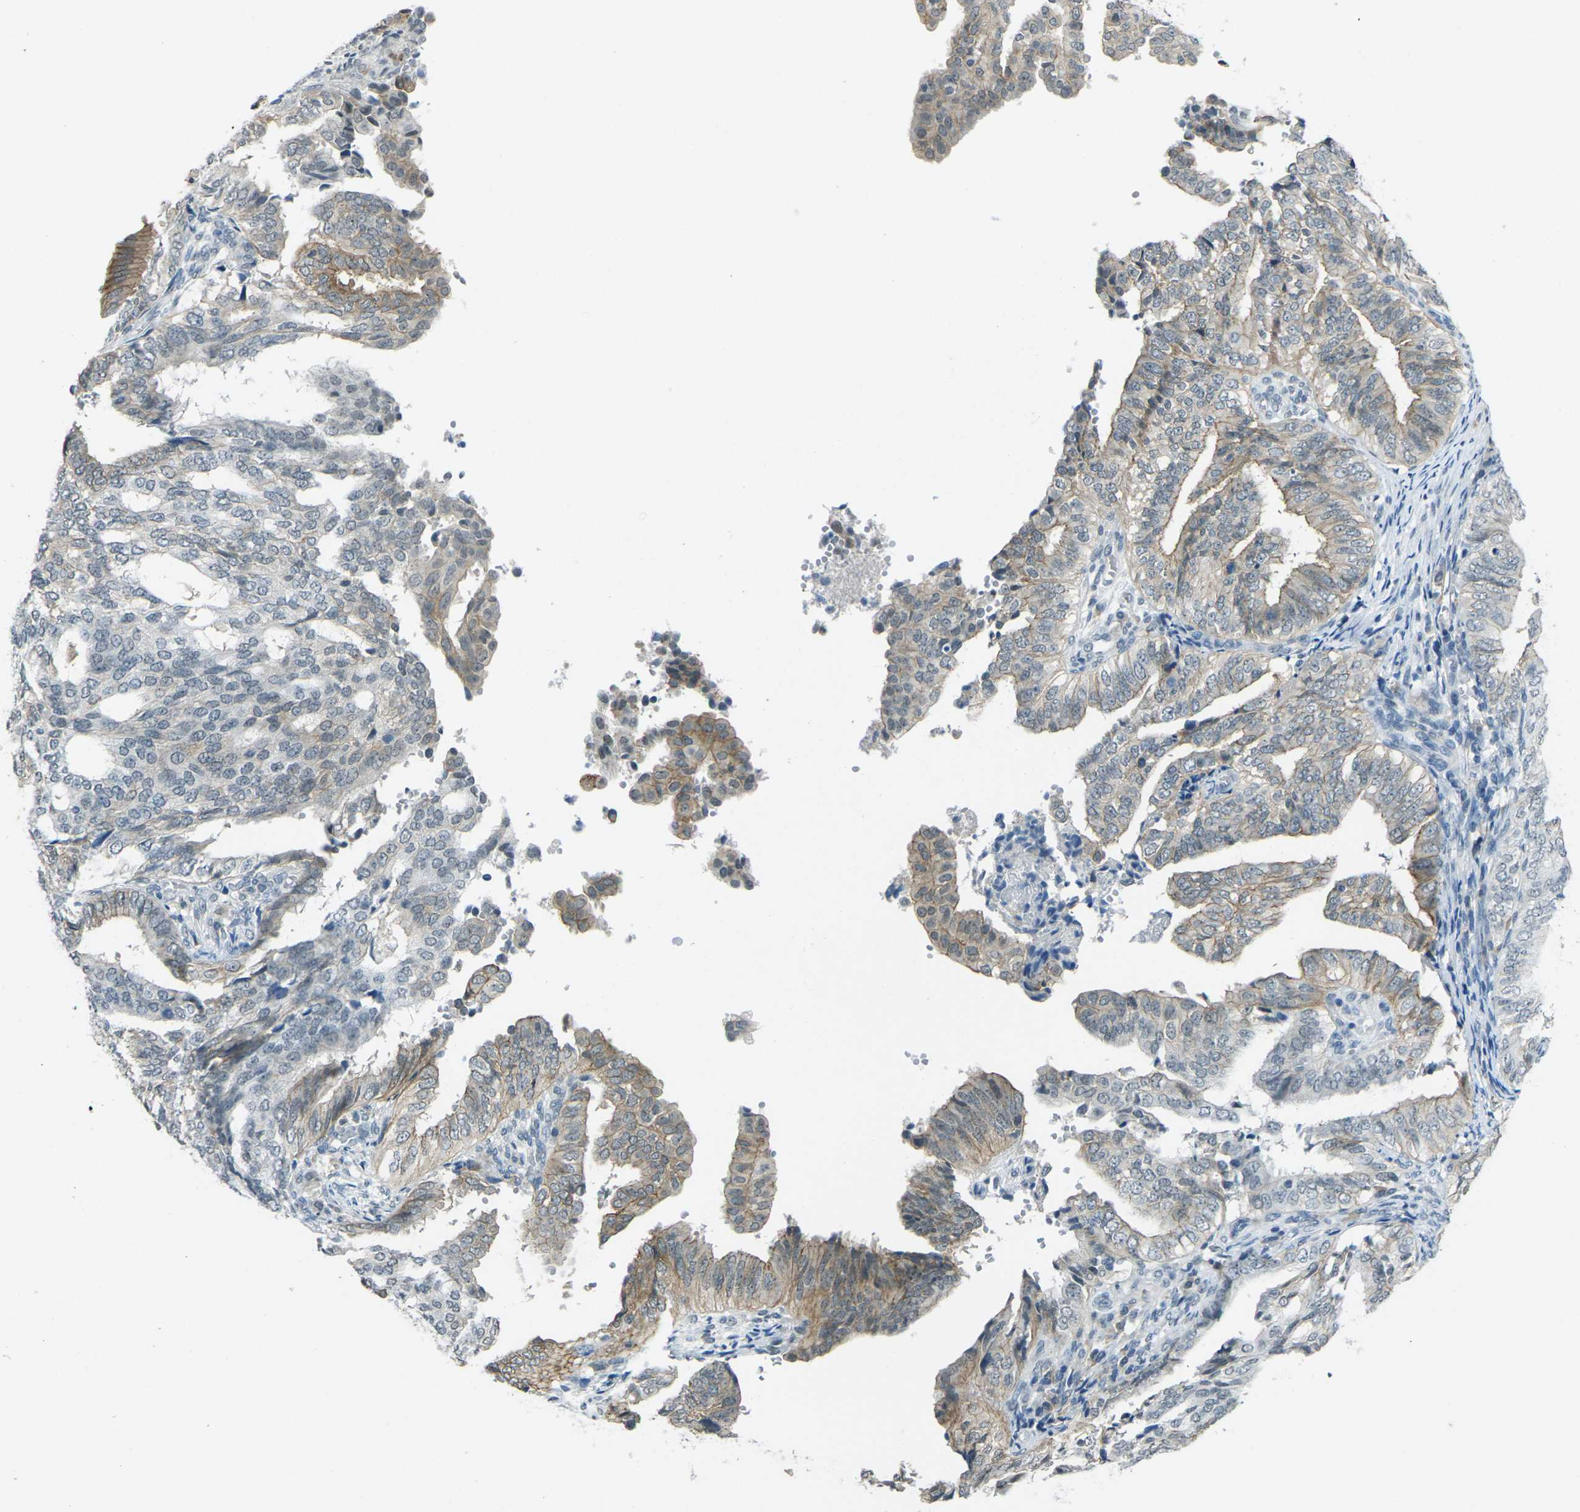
{"staining": {"intensity": "moderate", "quantity": "25%-75%", "location": "cytoplasmic/membranous"}, "tissue": "endometrial cancer", "cell_type": "Tumor cells", "image_type": "cancer", "snomed": [{"axis": "morphology", "description": "Adenocarcinoma, NOS"}, {"axis": "topography", "description": "Endometrium"}], "caption": "High-power microscopy captured an IHC image of adenocarcinoma (endometrial), revealing moderate cytoplasmic/membranous expression in about 25%-75% of tumor cells. (DAB (3,3'-diaminobenzidine) IHC with brightfield microscopy, high magnification).", "gene": "SPTBN2", "patient": {"sex": "female", "age": 58}}